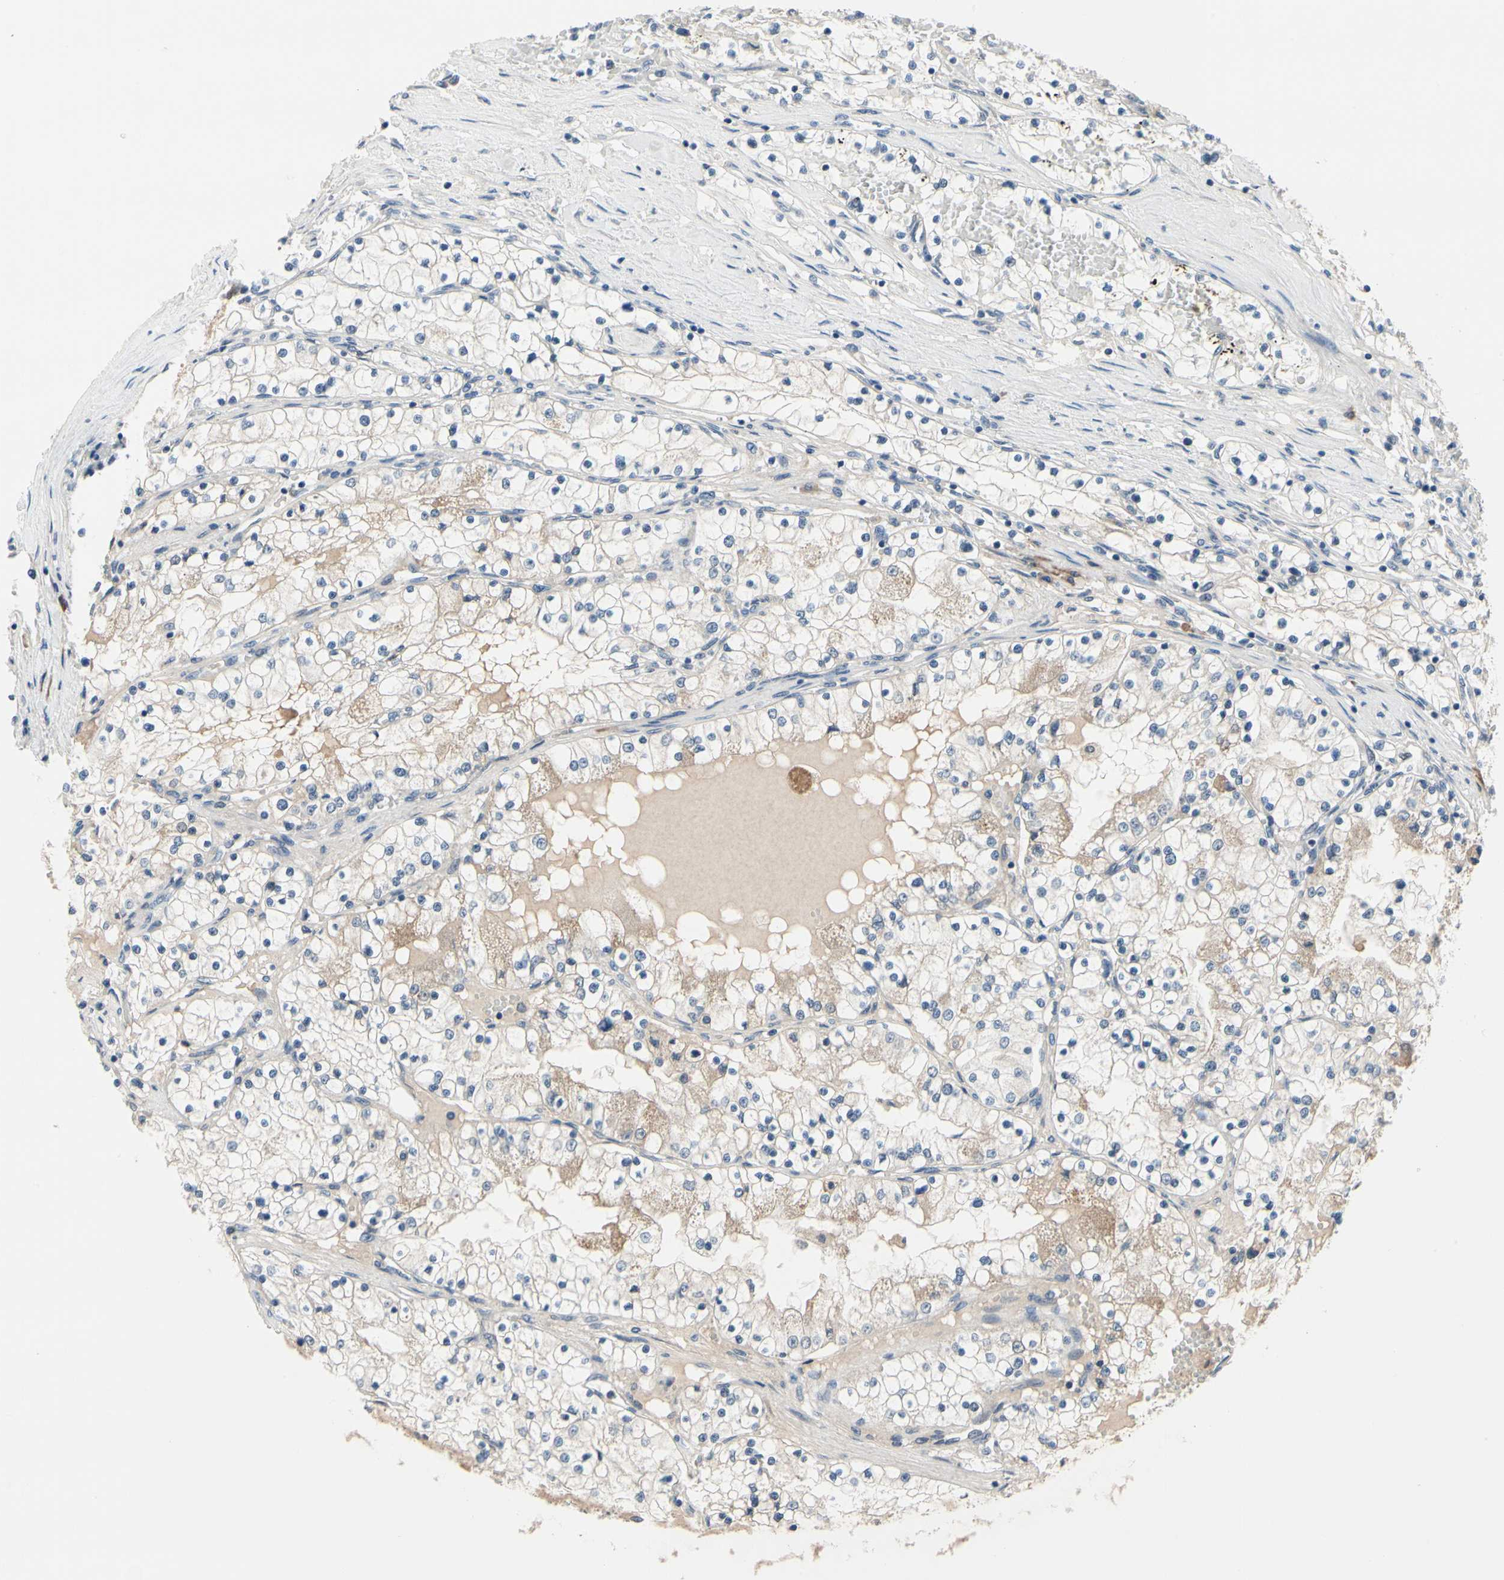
{"staining": {"intensity": "weak", "quantity": "<25%", "location": "cytoplasmic/membranous"}, "tissue": "renal cancer", "cell_type": "Tumor cells", "image_type": "cancer", "snomed": [{"axis": "morphology", "description": "Adenocarcinoma, NOS"}, {"axis": "topography", "description": "Kidney"}], "caption": "Histopathology image shows no significant protein positivity in tumor cells of adenocarcinoma (renal).", "gene": "SELENOK", "patient": {"sex": "male", "age": 68}}